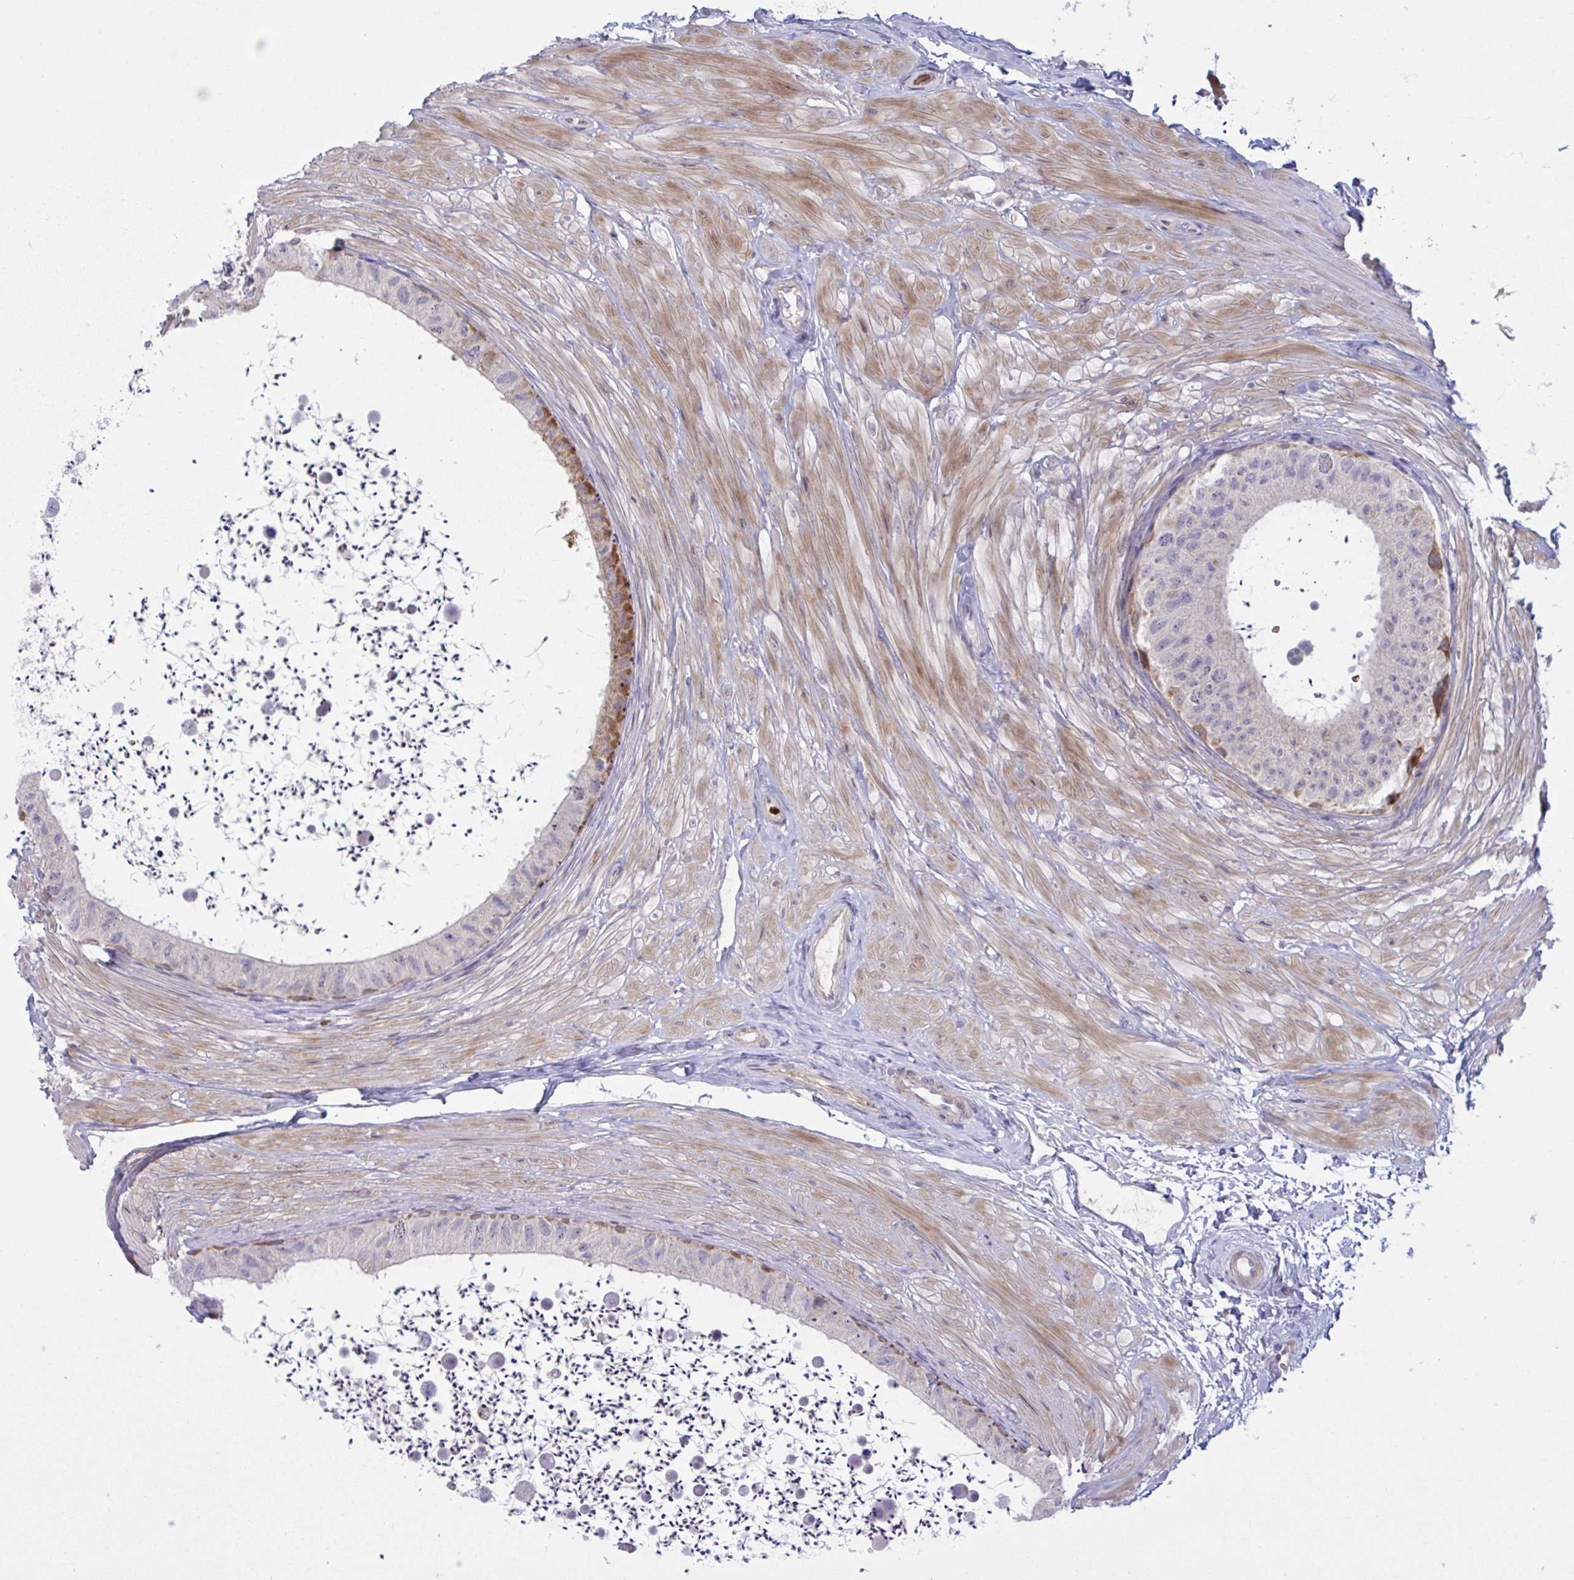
{"staining": {"intensity": "moderate", "quantity": "25%-75%", "location": "cytoplasmic/membranous"}, "tissue": "epididymis", "cell_type": "Glandular cells", "image_type": "normal", "snomed": [{"axis": "morphology", "description": "Normal tissue, NOS"}, {"axis": "topography", "description": "Epididymis"}, {"axis": "topography", "description": "Peripheral nerve tissue"}], "caption": "This micrograph displays immunohistochemistry (IHC) staining of normal epididymis, with medium moderate cytoplasmic/membranous positivity in approximately 25%-75% of glandular cells.", "gene": "VWC2", "patient": {"sex": "male", "age": 32}}